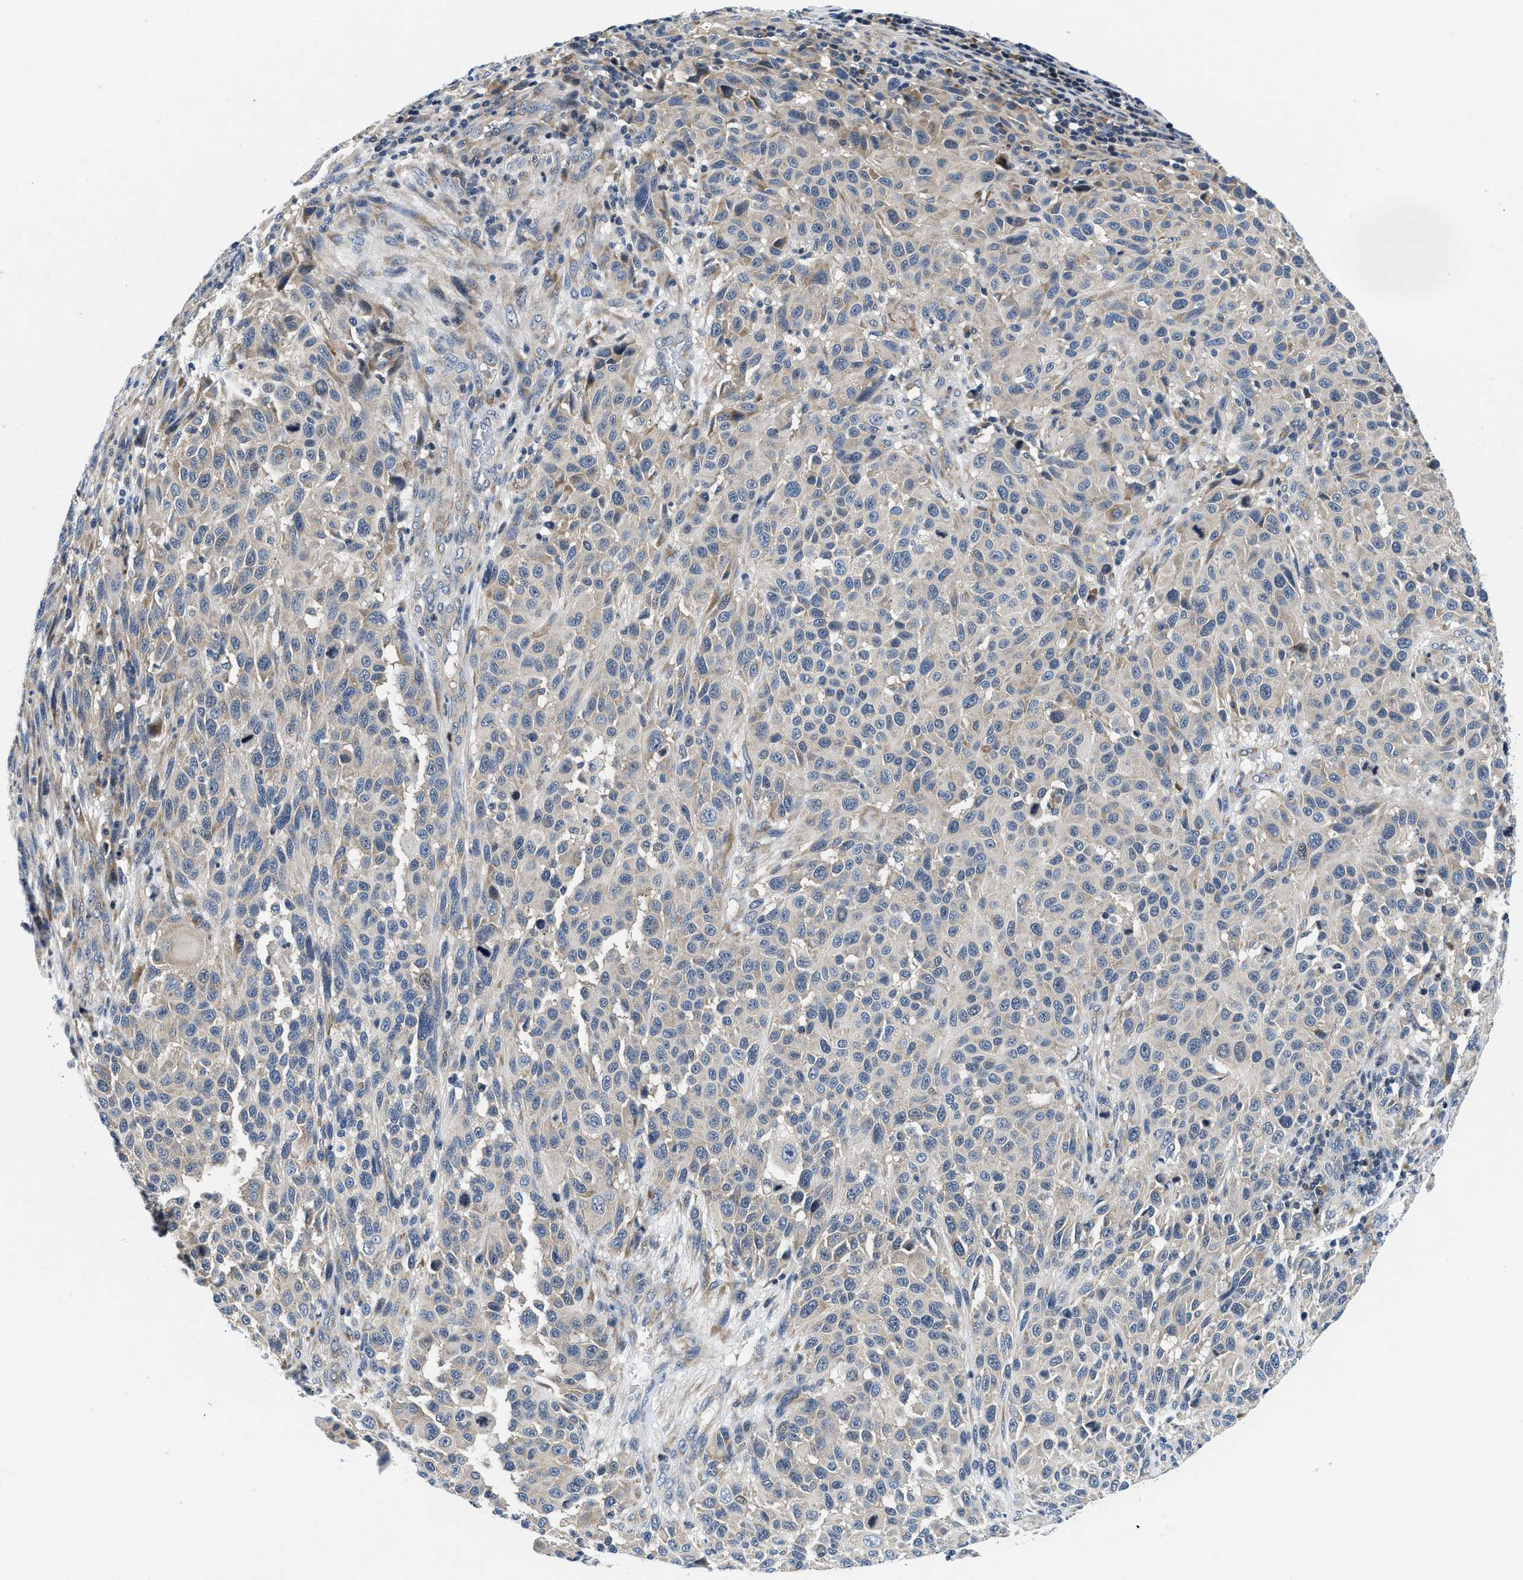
{"staining": {"intensity": "weak", "quantity": "<25%", "location": "cytoplasmic/membranous"}, "tissue": "melanoma", "cell_type": "Tumor cells", "image_type": "cancer", "snomed": [{"axis": "morphology", "description": "Malignant melanoma, Metastatic site"}, {"axis": "topography", "description": "Lymph node"}], "caption": "High power microscopy photomicrograph of an immunohistochemistry micrograph of melanoma, revealing no significant expression in tumor cells.", "gene": "IKBKE", "patient": {"sex": "male", "age": 61}}